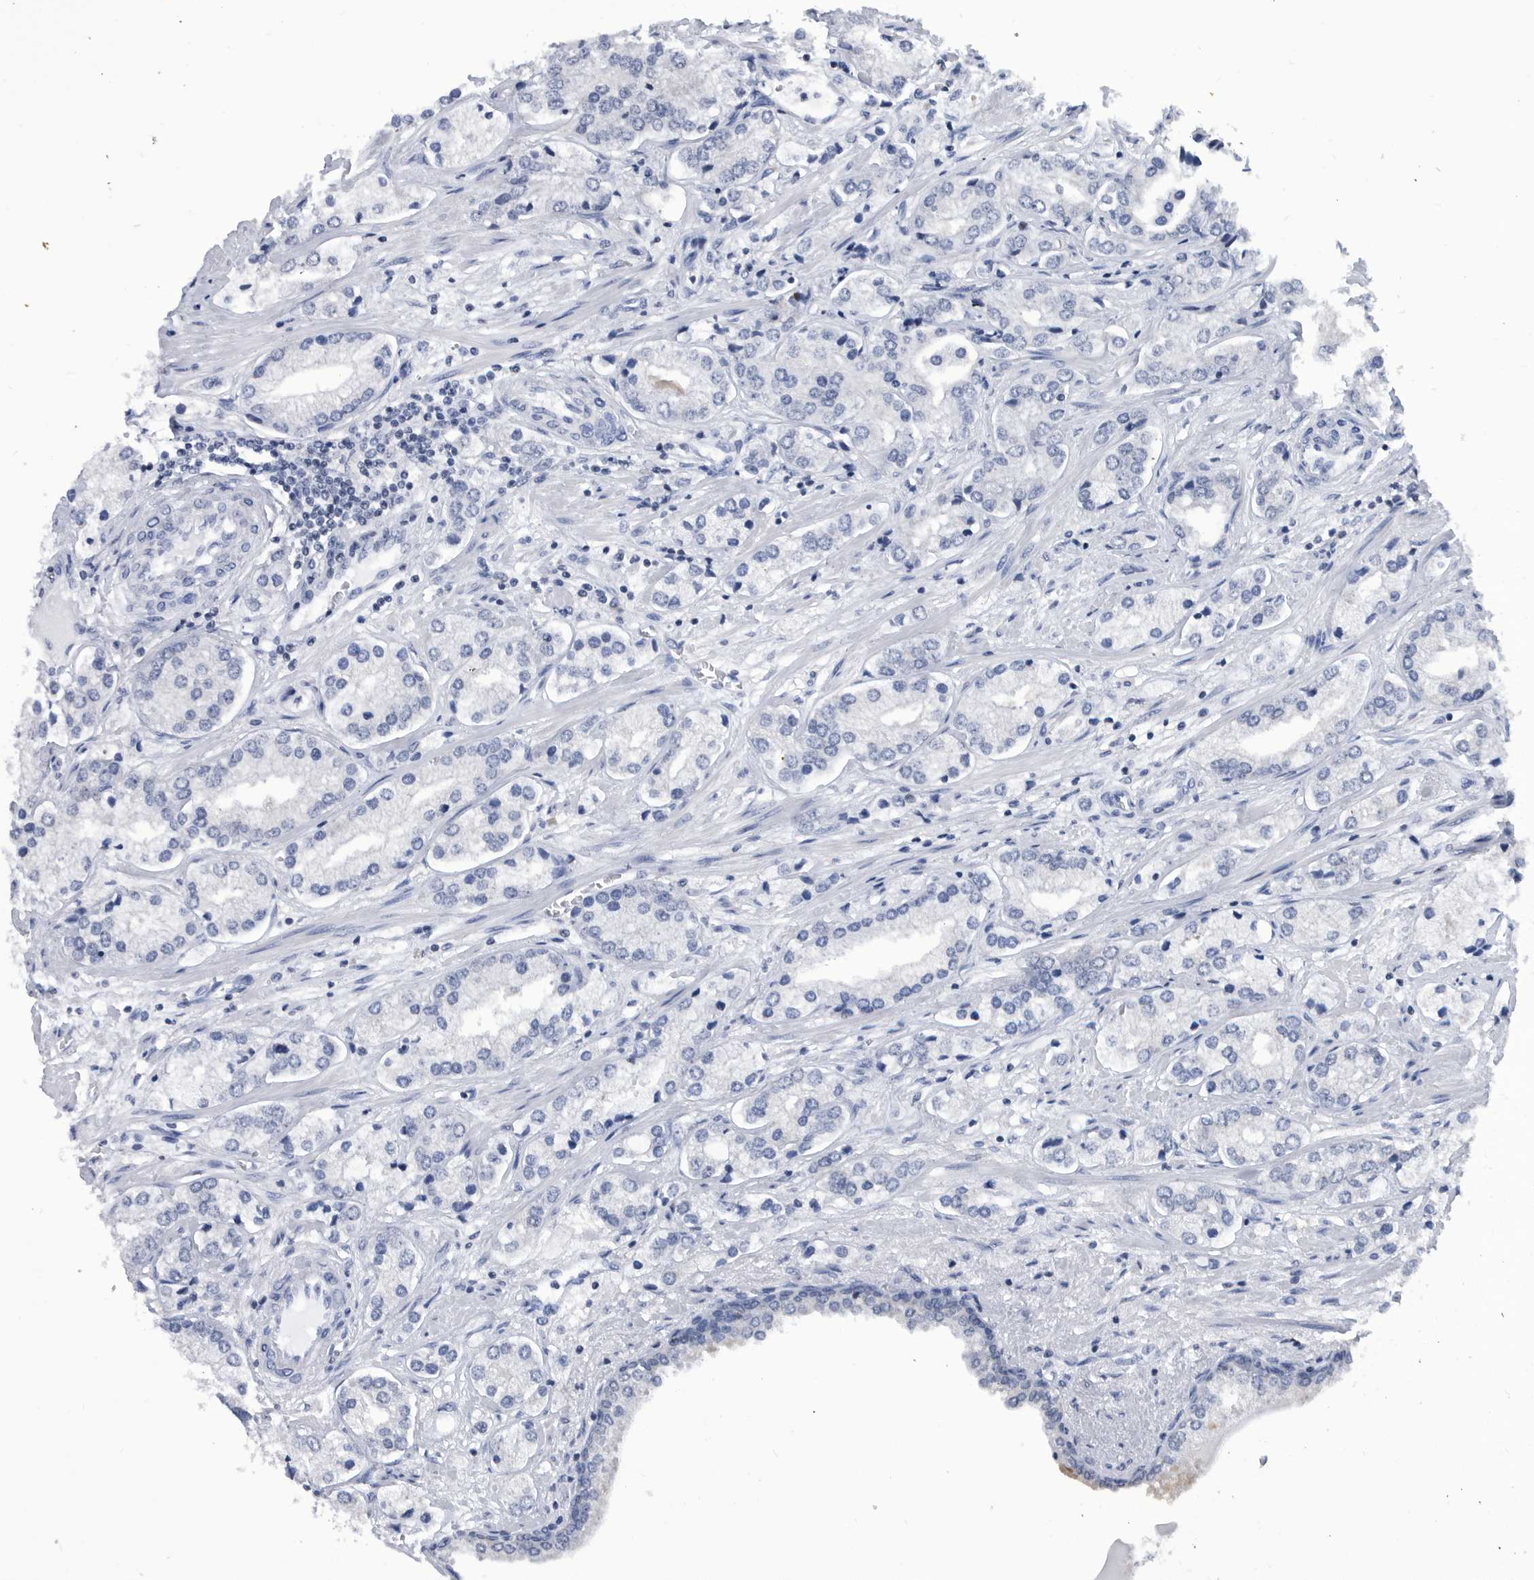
{"staining": {"intensity": "negative", "quantity": "none", "location": "none"}, "tissue": "prostate cancer", "cell_type": "Tumor cells", "image_type": "cancer", "snomed": [{"axis": "morphology", "description": "Adenocarcinoma, High grade"}, {"axis": "topography", "description": "Prostate"}], "caption": "An image of human prostate cancer (high-grade adenocarcinoma) is negative for staining in tumor cells.", "gene": "TSTD1", "patient": {"sex": "male", "age": 66}}